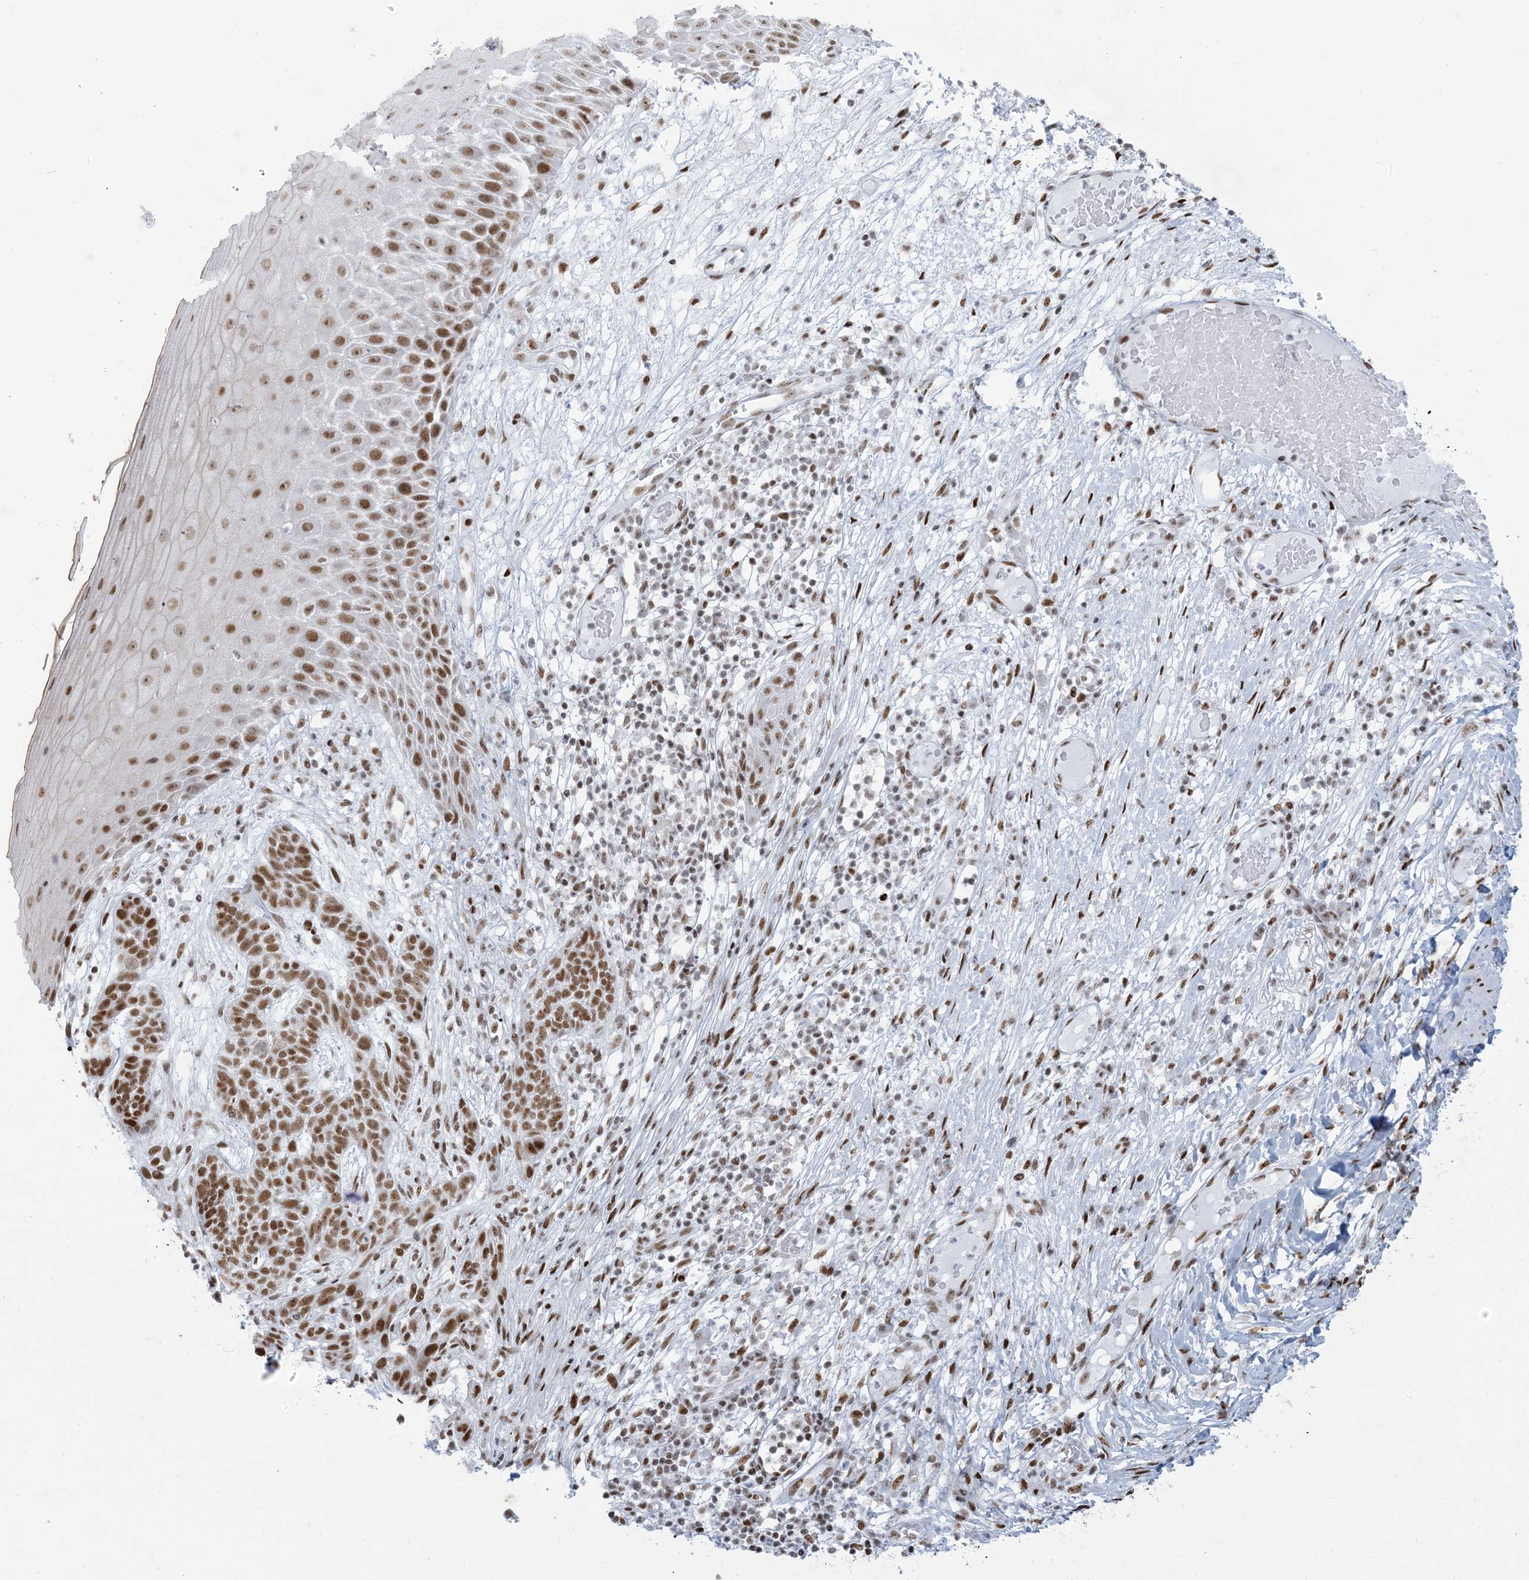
{"staining": {"intensity": "moderate", "quantity": ">75%", "location": "nuclear"}, "tissue": "skin cancer", "cell_type": "Tumor cells", "image_type": "cancer", "snomed": [{"axis": "morphology", "description": "Normal tissue, NOS"}, {"axis": "morphology", "description": "Basal cell carcinoma"}, {"axis": "topography", "description": "Skin"}], "caption": "Moderate nuclear expression is present in about >75% of tumor cells in skin basal cell carcinoma.", "gene": "STAG1", "patient": {"sex": "male", "age": 64}}